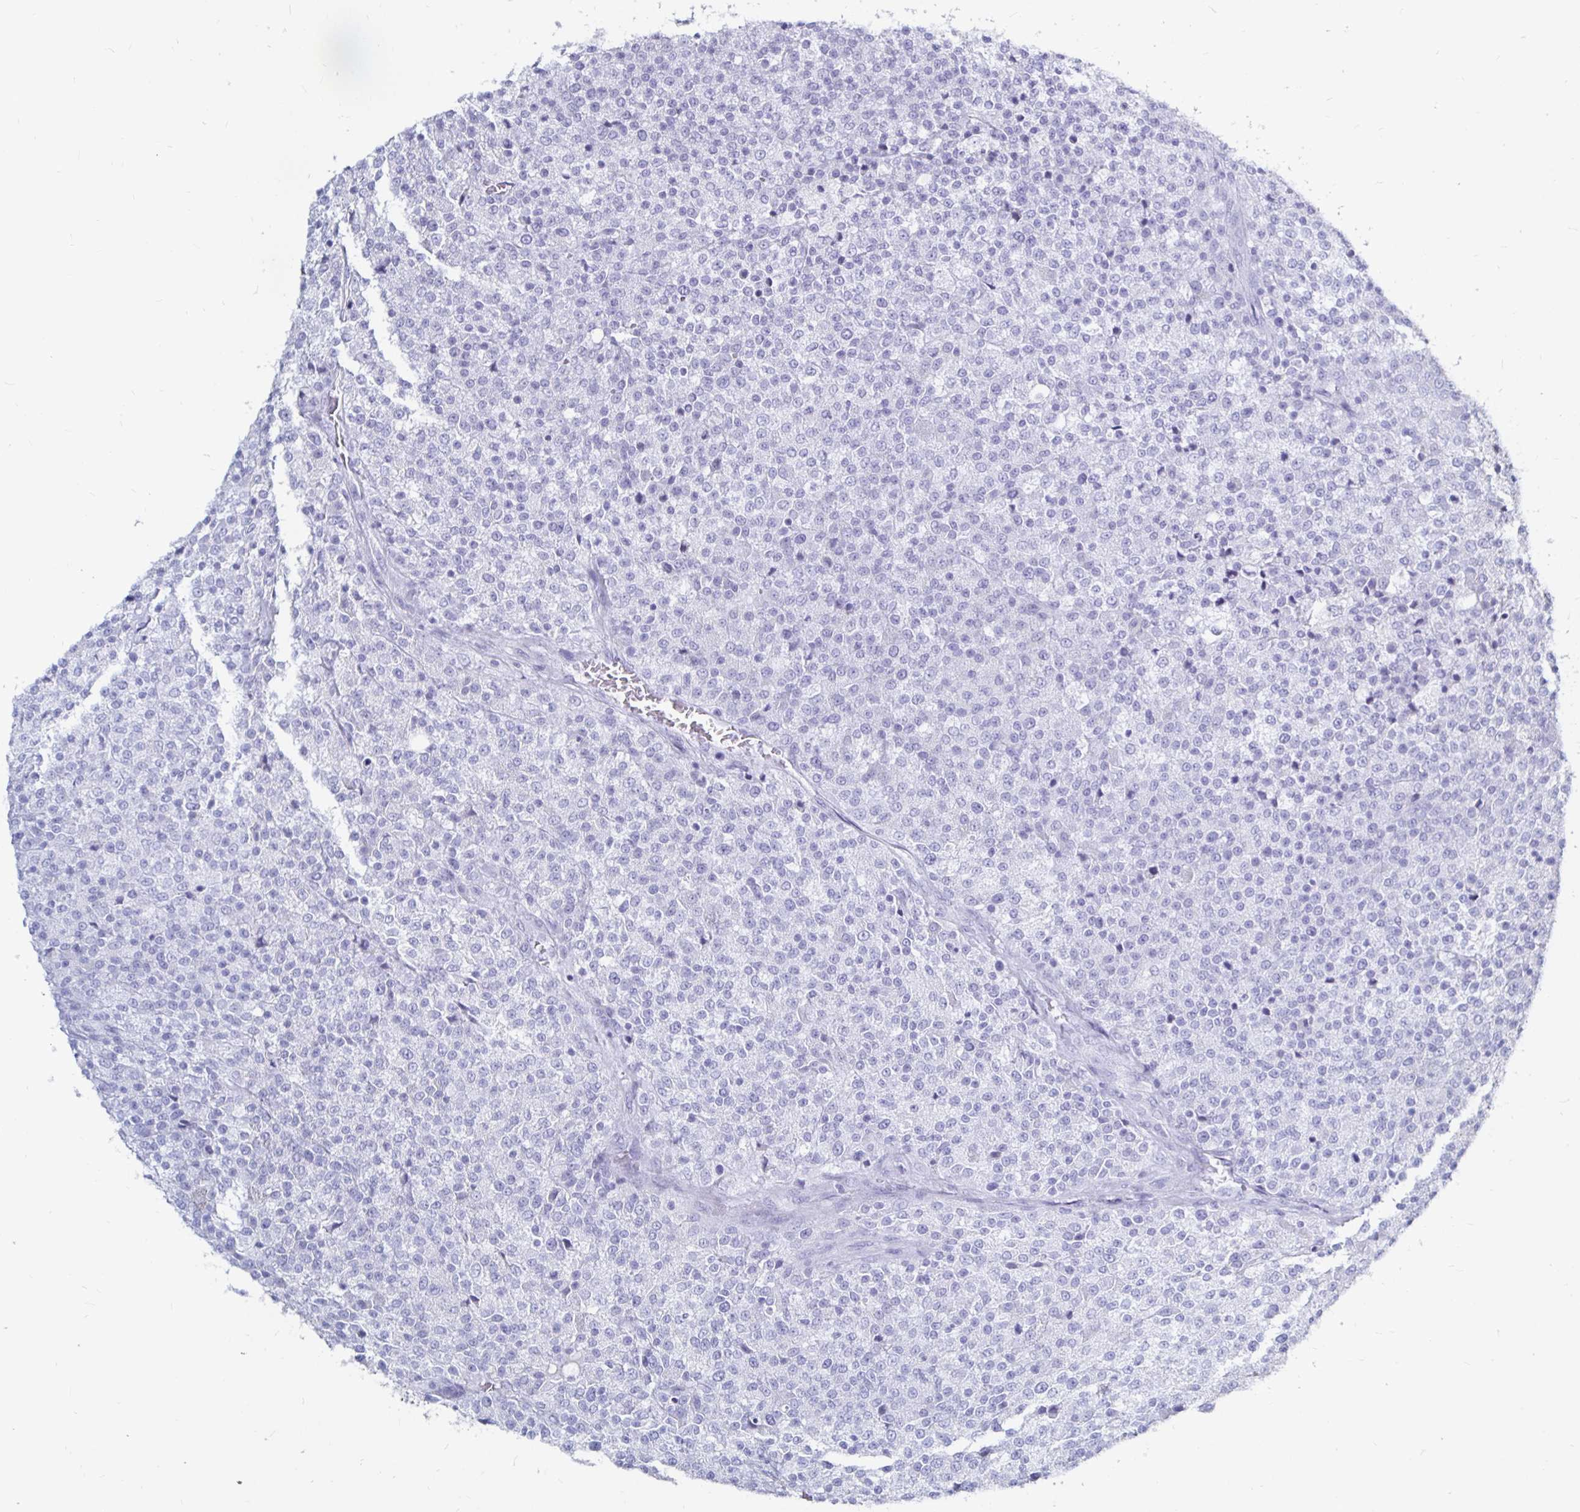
{"staining": {"intensity": "negative", "quantity": "none", "location": "none"}, "tissue": "testis cancer", "cell_type": "Tumor cells", "image_type": "cancer", "snomed": [{"axis": "morphology", "description": "Seminoma, NOS"}, {"axis": "topography", "description": "Testis"}], "caption": "Immunohistochemistry (IHC) histopathology image of neoplastic tissue: human testis cancer (seminoma) stained with DAB (3,3'-diaminobenzidine) demonstrates no significant protein positivity in tumor cells.", "gene": "LUZP4", "patient": {"sex": "male", "age": 59}}